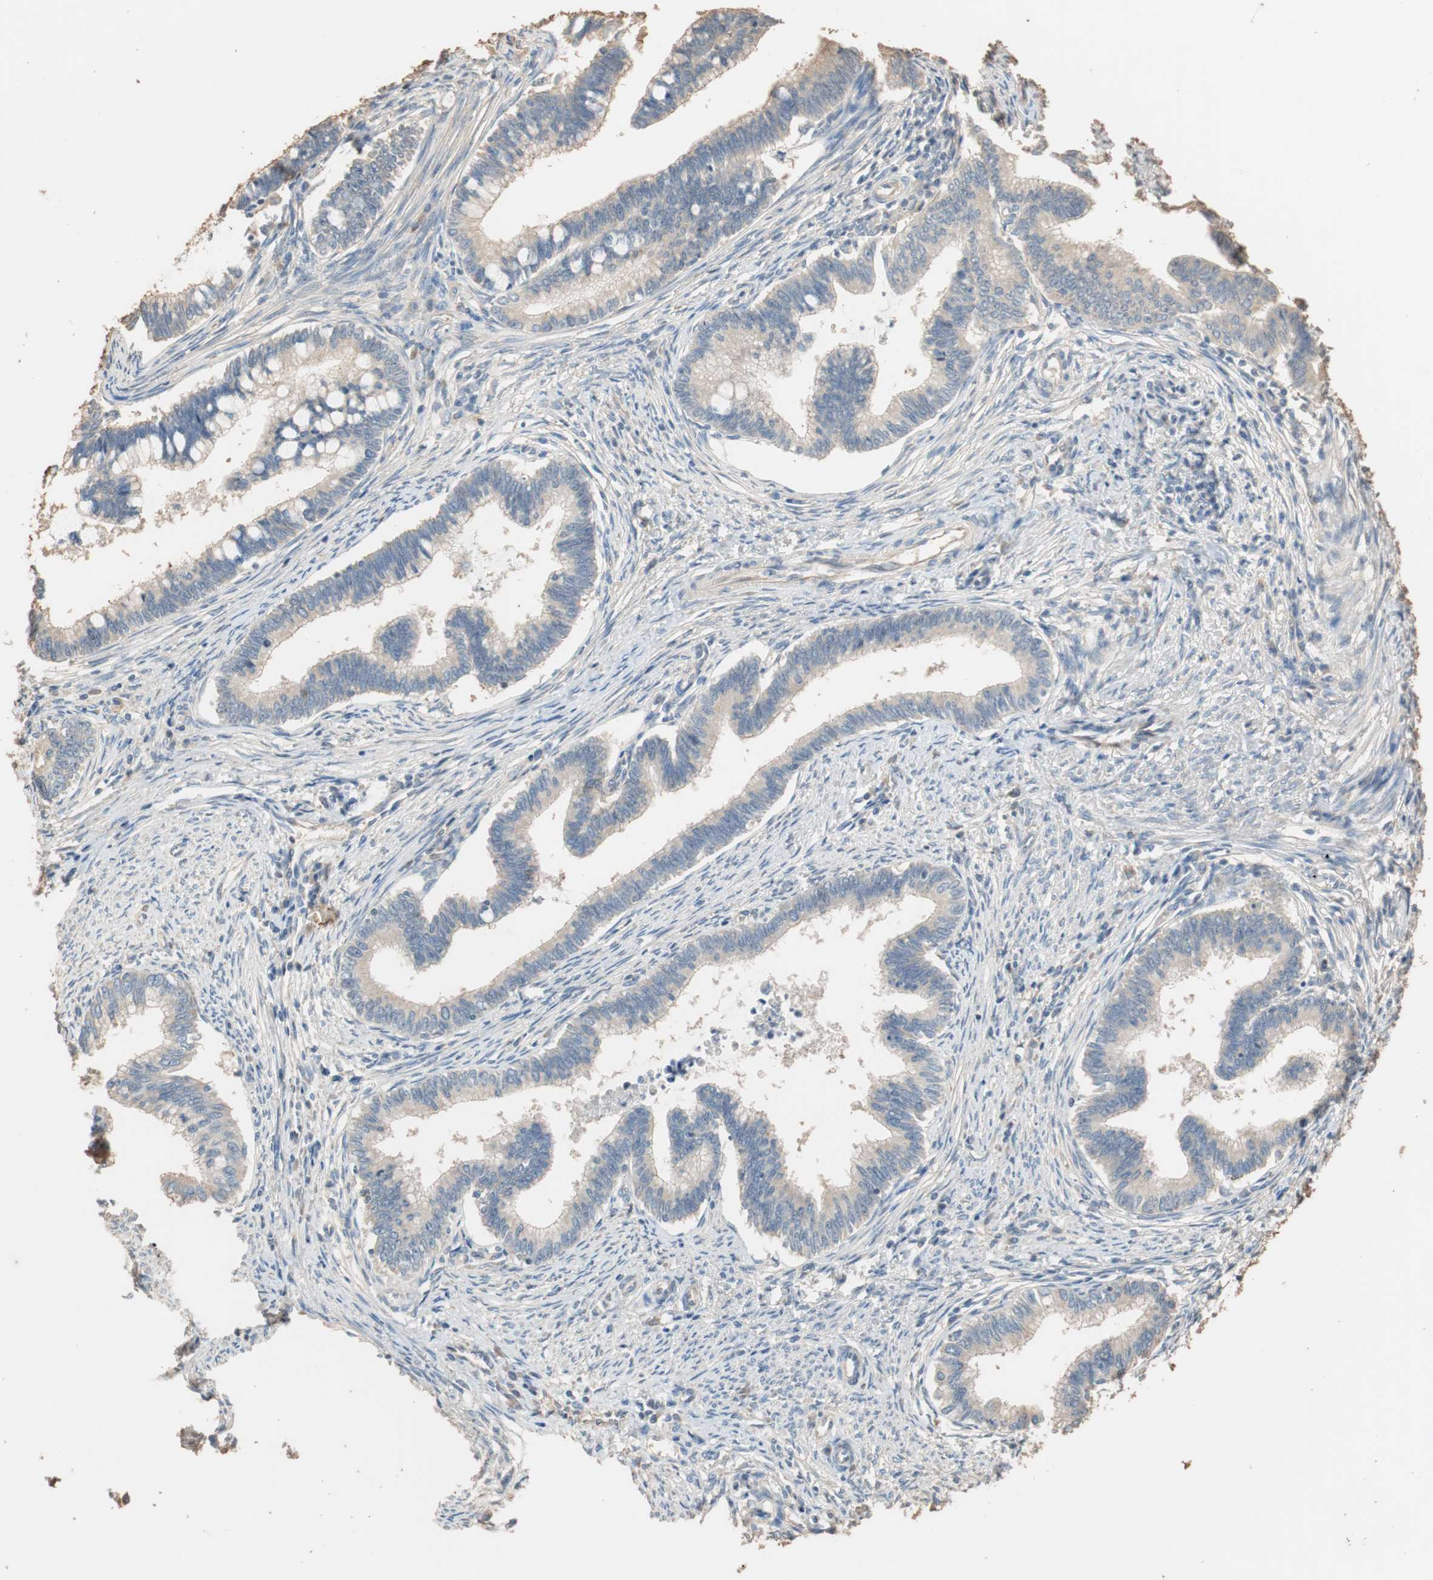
{"staining": {"intensity": "weak", "quantity": ">75%", "location": "cytoplasmic/membranous"}, "tissue": "cervical cancer", "cell_type": "Tumor cells", "image_type": "cancer", "snomed": [{"axis": "morphology", "description": "Adenocarcinoma, NOS"}, {"axis": "topography", "description": "Cervix"}], "caption": "Human cervical cancer stained with a protein marker shows weak staining in tumor cells.", "gene": "TUBB", "patient": {"sex": "female", "age": 36}}